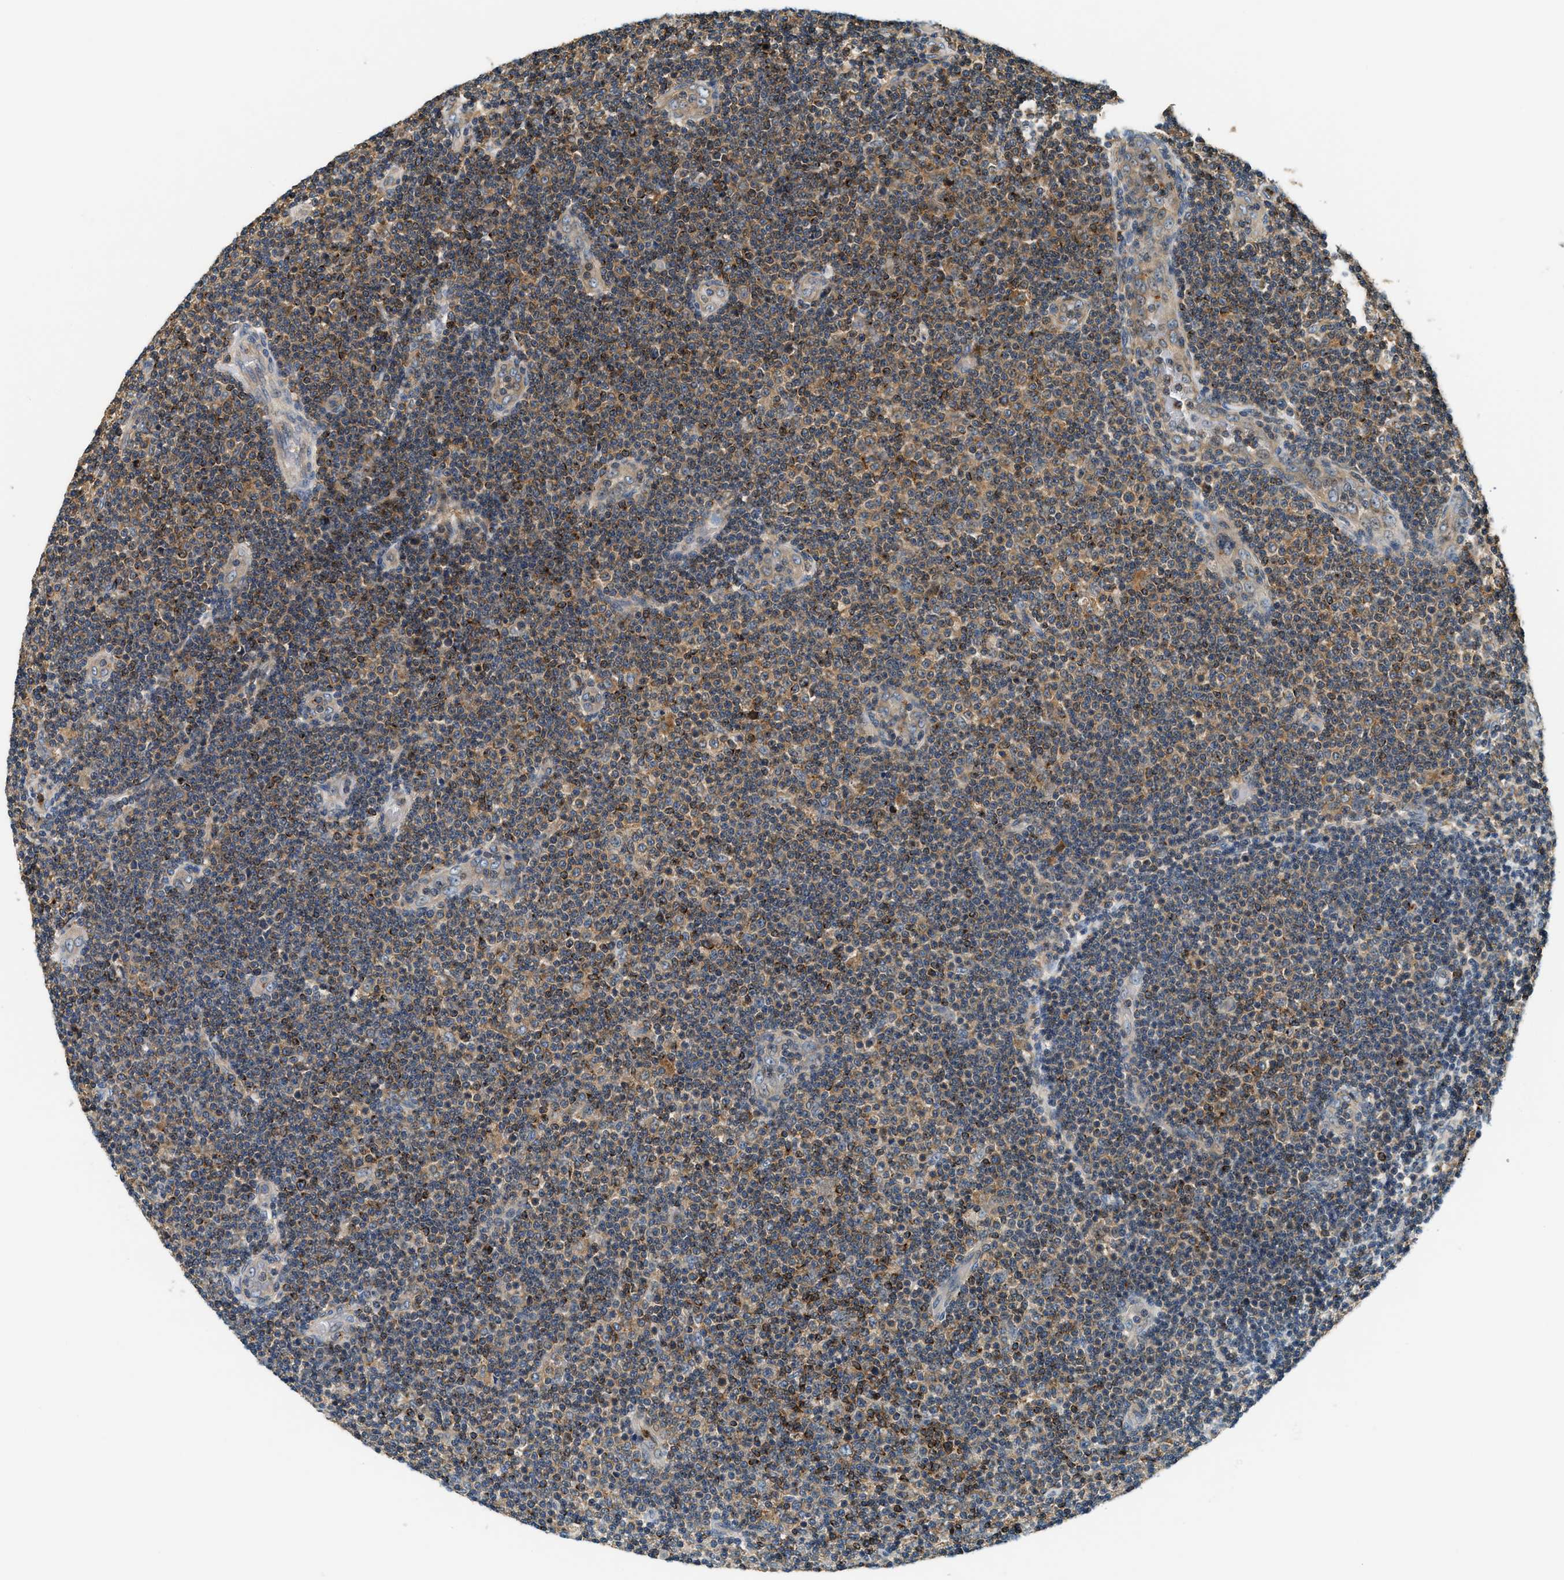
{"staining": {"intensity": "moderate", "quantity": ">75%", "location": "cytoplasmic/membranous"}, "tissue": "lymphoma", "cell_type": "Tumor cells", "image_type": "cancer", "snomed": [{"axis": "morphology", "description": "Malignant lymphoma, non-Hodgkin's type, Low grade"}, {"axis": "topography", "description": "Lymph node"}], "caption": "The histopathology image reveals a brown stain indicating the presence of a protein in the cytoplasmic/membranous of tumor cells in low-grade malignant lymphoma, non-Hodgkin's type.", "gene": "SNX5", "patient": {"sex": "male", "age": 83}}